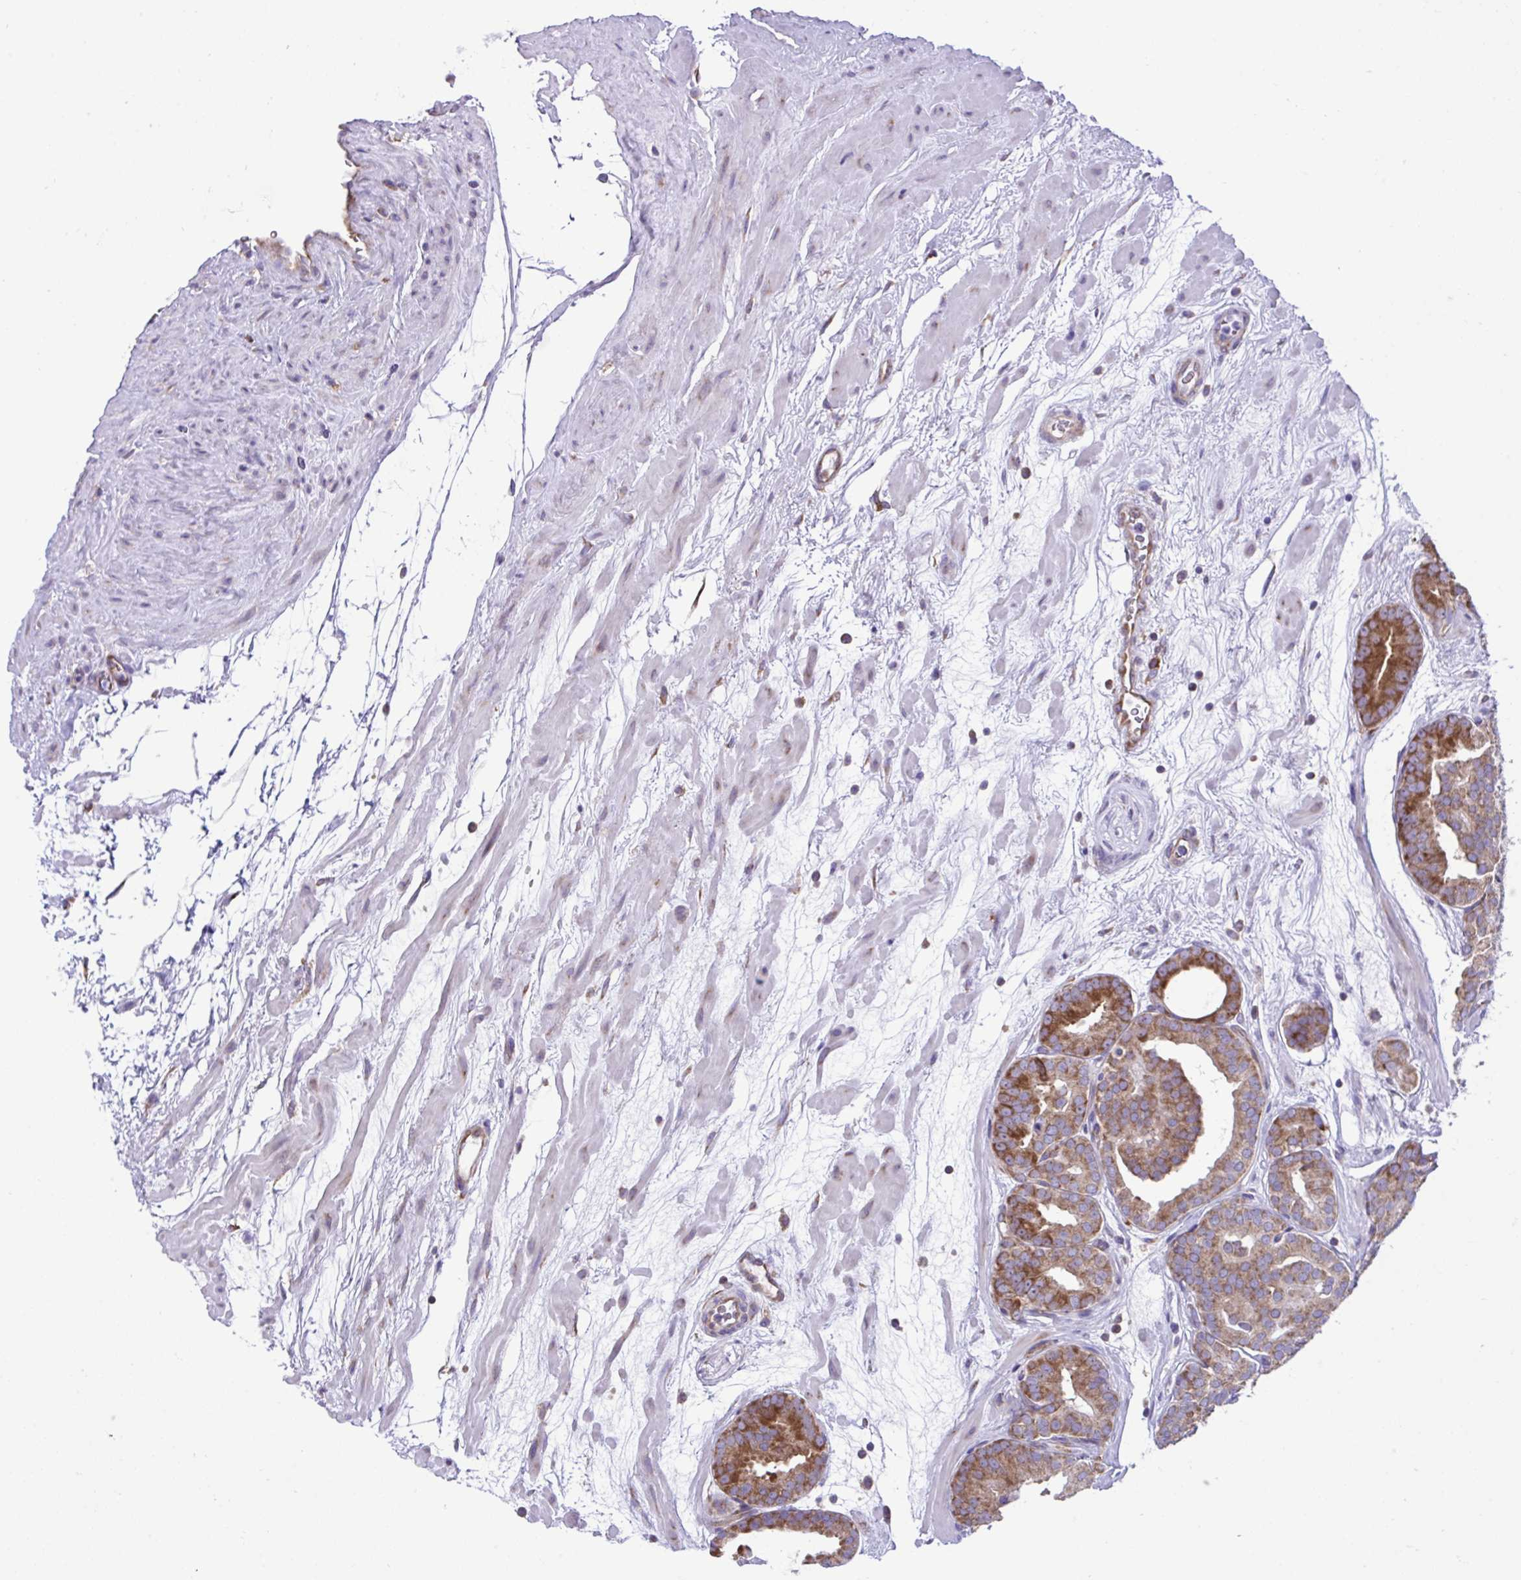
{"staining": {"intensity": "strong", "quantity": "25%-75%", "location": "cytoplasmic/membranous"}, "tissue": "prostate cancer", "cell_type": "Tumor cells", "image_type": "cancer", "snomed": [{"axis": "morphology", "description": "Adenocarcinoma, High grade"}, {"axis": "topography", "description": "Prostate"}], "caption": "High-grade adenocarcinoma (prostate) stained with immunohistochemistry displays strong cytoplasmic/membranous staining in about 25%-75% of tumor cells.", "gene": "RPL7", "patient": {"sex": "male", "age": 66}}